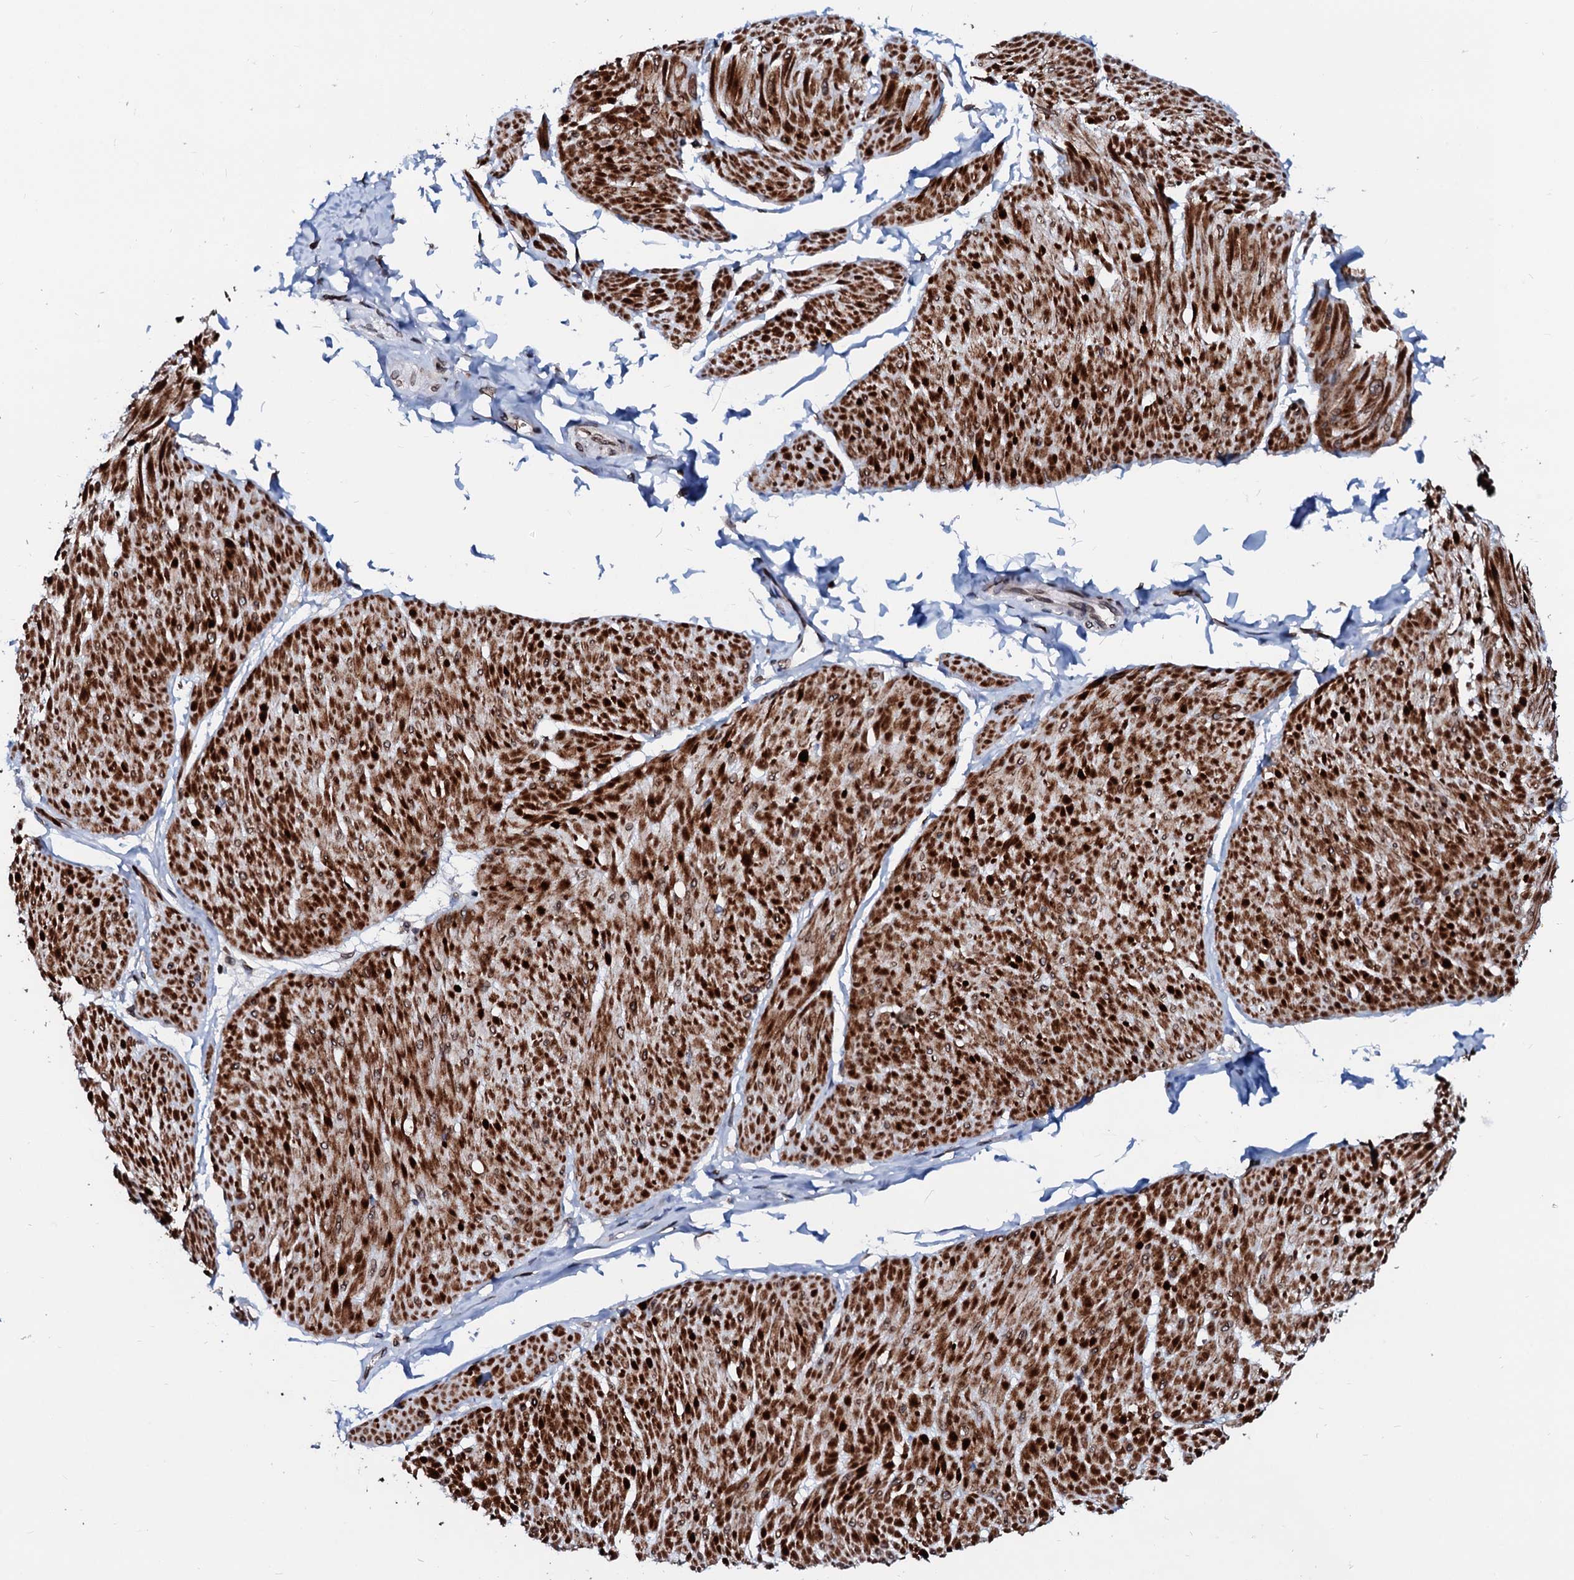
{"staining": {"intensity": "strong", "quantity": ">75%", "location": "cytoplasmic/membranous"}, "tissue": "smooth muscle", "cell_type": "Smooth muscle cells", "image_type": "normal", "snomed": [{"axis": "morphology", "description": "Urothelial carcinoma, High grade"}, {"axis": "topography", "description": "Urinary bladder"}], "caption": "Smooth muscle stained with immunohistochemistry (IHC) displays strong cytoplasmic/membranous positivity in about >75% of smooth muscle cells. Nuclei are stained in blue.", "gene": "NRP2", "patient": {"sex": "male", "age": 46}}